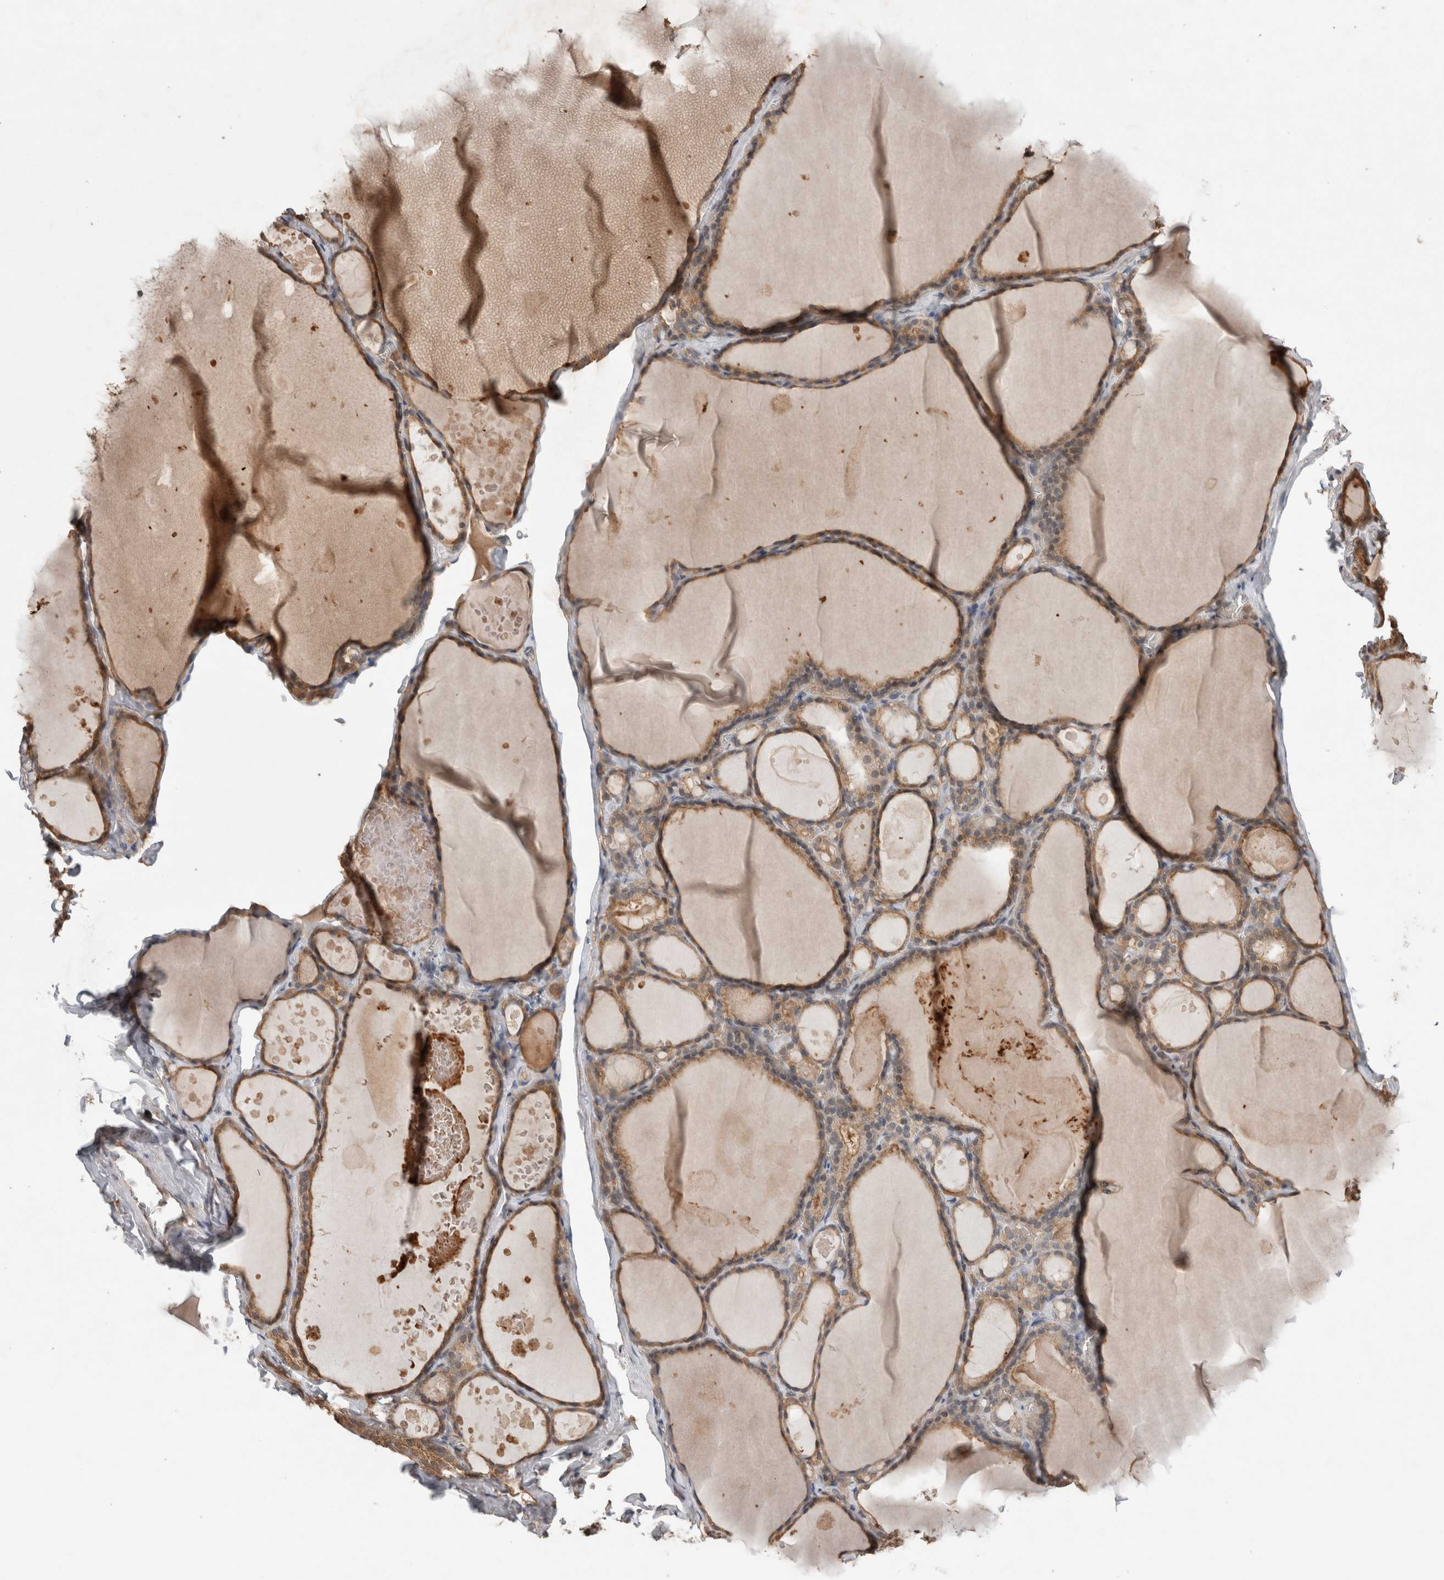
{"staining": {"intensity": "moderate", "quantity": ">75%", "location": "cytoplasmic/membranous"}, "tissue": "thyroid gland", "cell_type": "Glandular cells", "image_type": "normal", "snomed": [{"axis": "morphology", "description": "Normal tissue, NOS"}, {"axis": "topography", "description": "Thyroid gland"}], "caption": "Protein staining exhibits moderate cytoplasmic/membranous staining in approximately >75% of glandular cells in benign thyroid gland. The staining was performed using DAB, with brown indicating positive protein expression. Nuclei are stained blue with hematoxylin.", "gene": "TRIM5", "patient": {"sex": "male", "age": 56}}